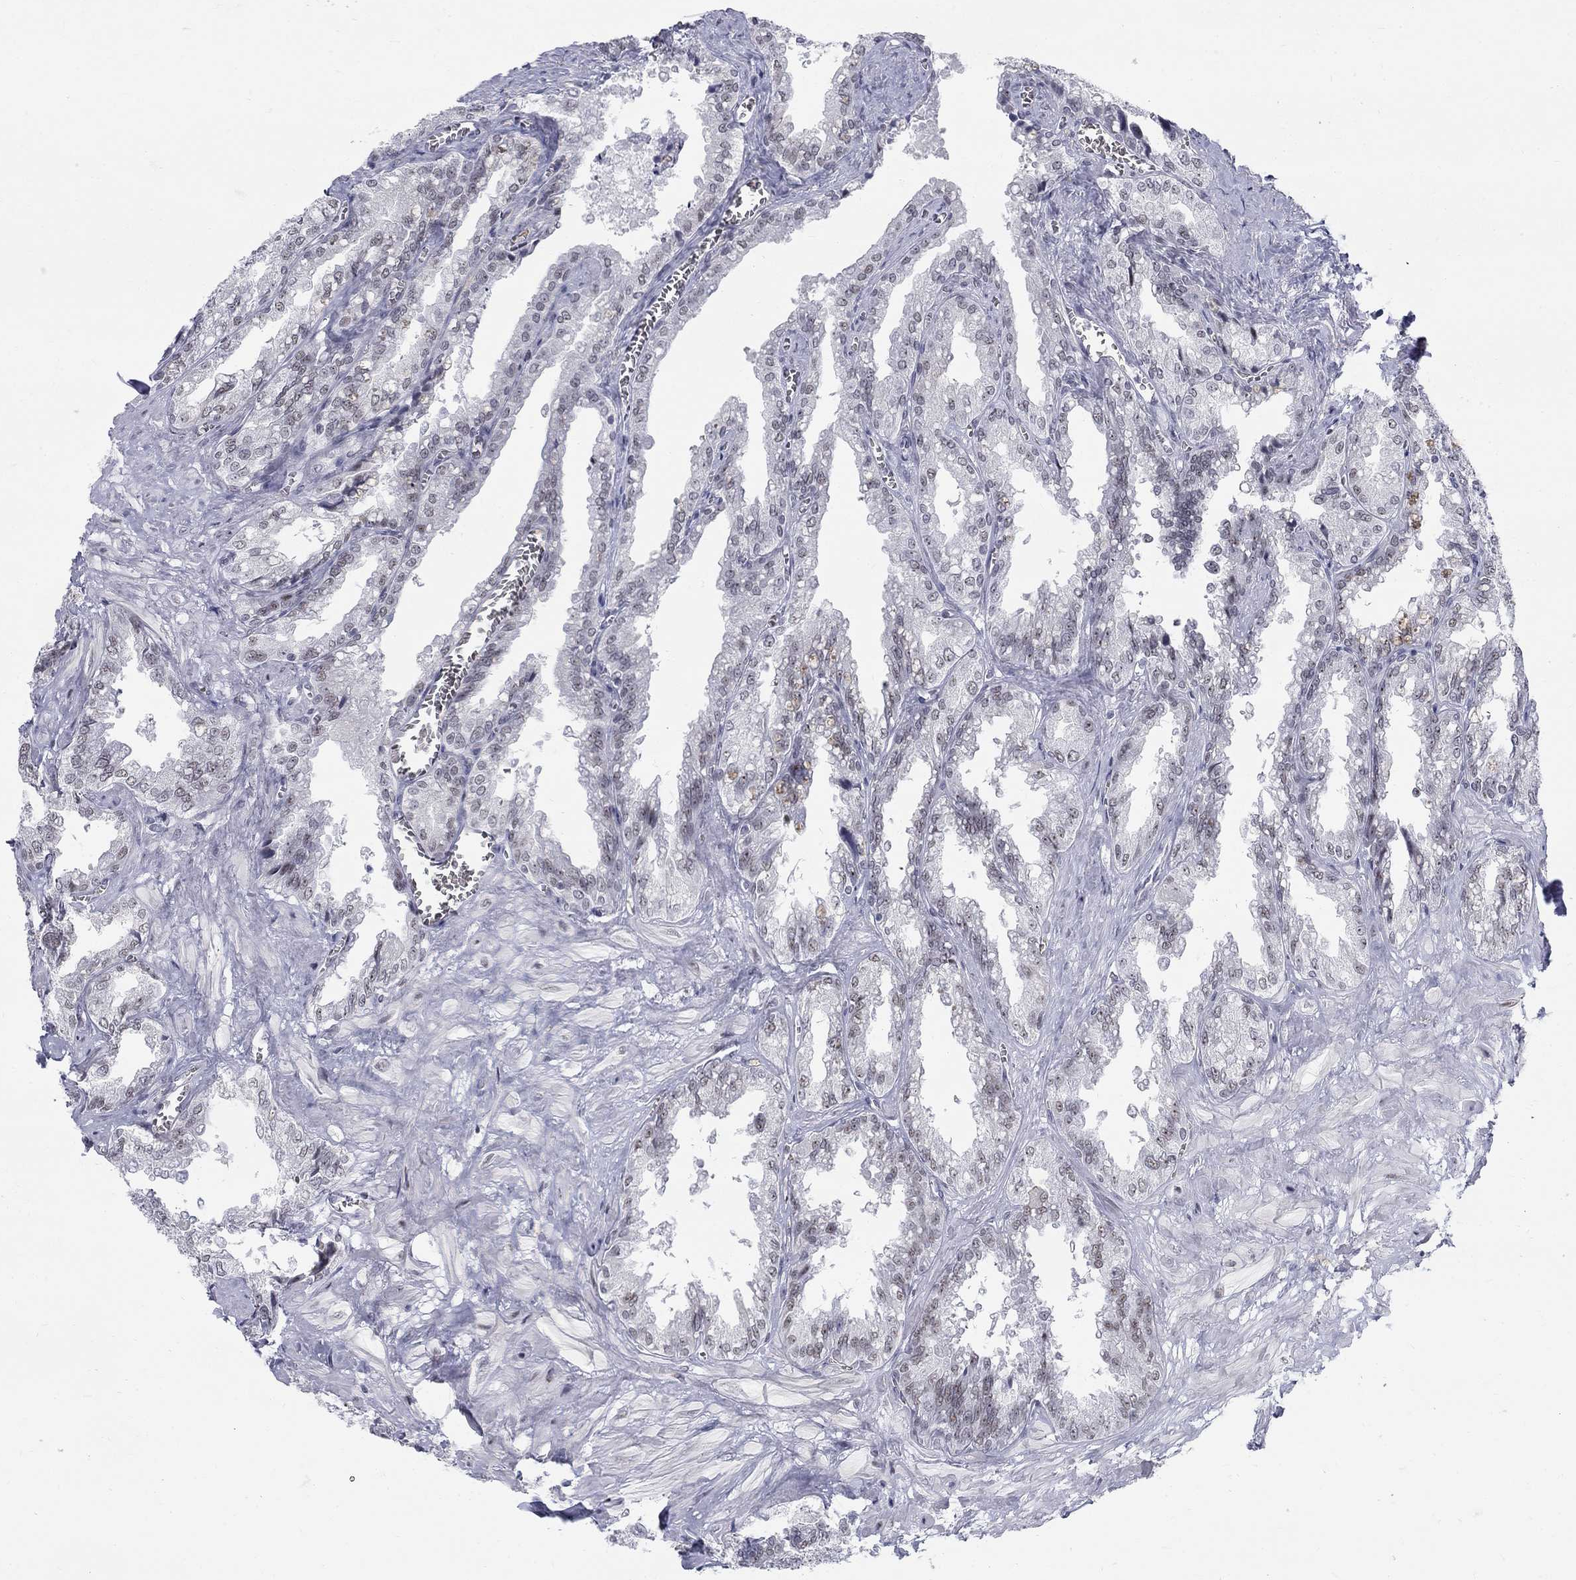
{"staining": {"intensity": "weak", "quantity": "25%-75%", "location": "nuclear"}, "tissue": "seminal vesicle", "cell_type": "Glandular cells", "image_type": "normal", "snomed": [{"axis": "morphology", "description": "Normal tissue, NOS"}, {"axis": "topography", "description": "Seminal veicle"}], "caption": "This histopathology image demonstrates immunohistochemistry (IHC) staining of normal human seminal vesicle, with low weak nuclear positivity in about 25%-75% of glandular cells.", "gene": "DMTN", "patient": {"sex": "male", "age": 67}}